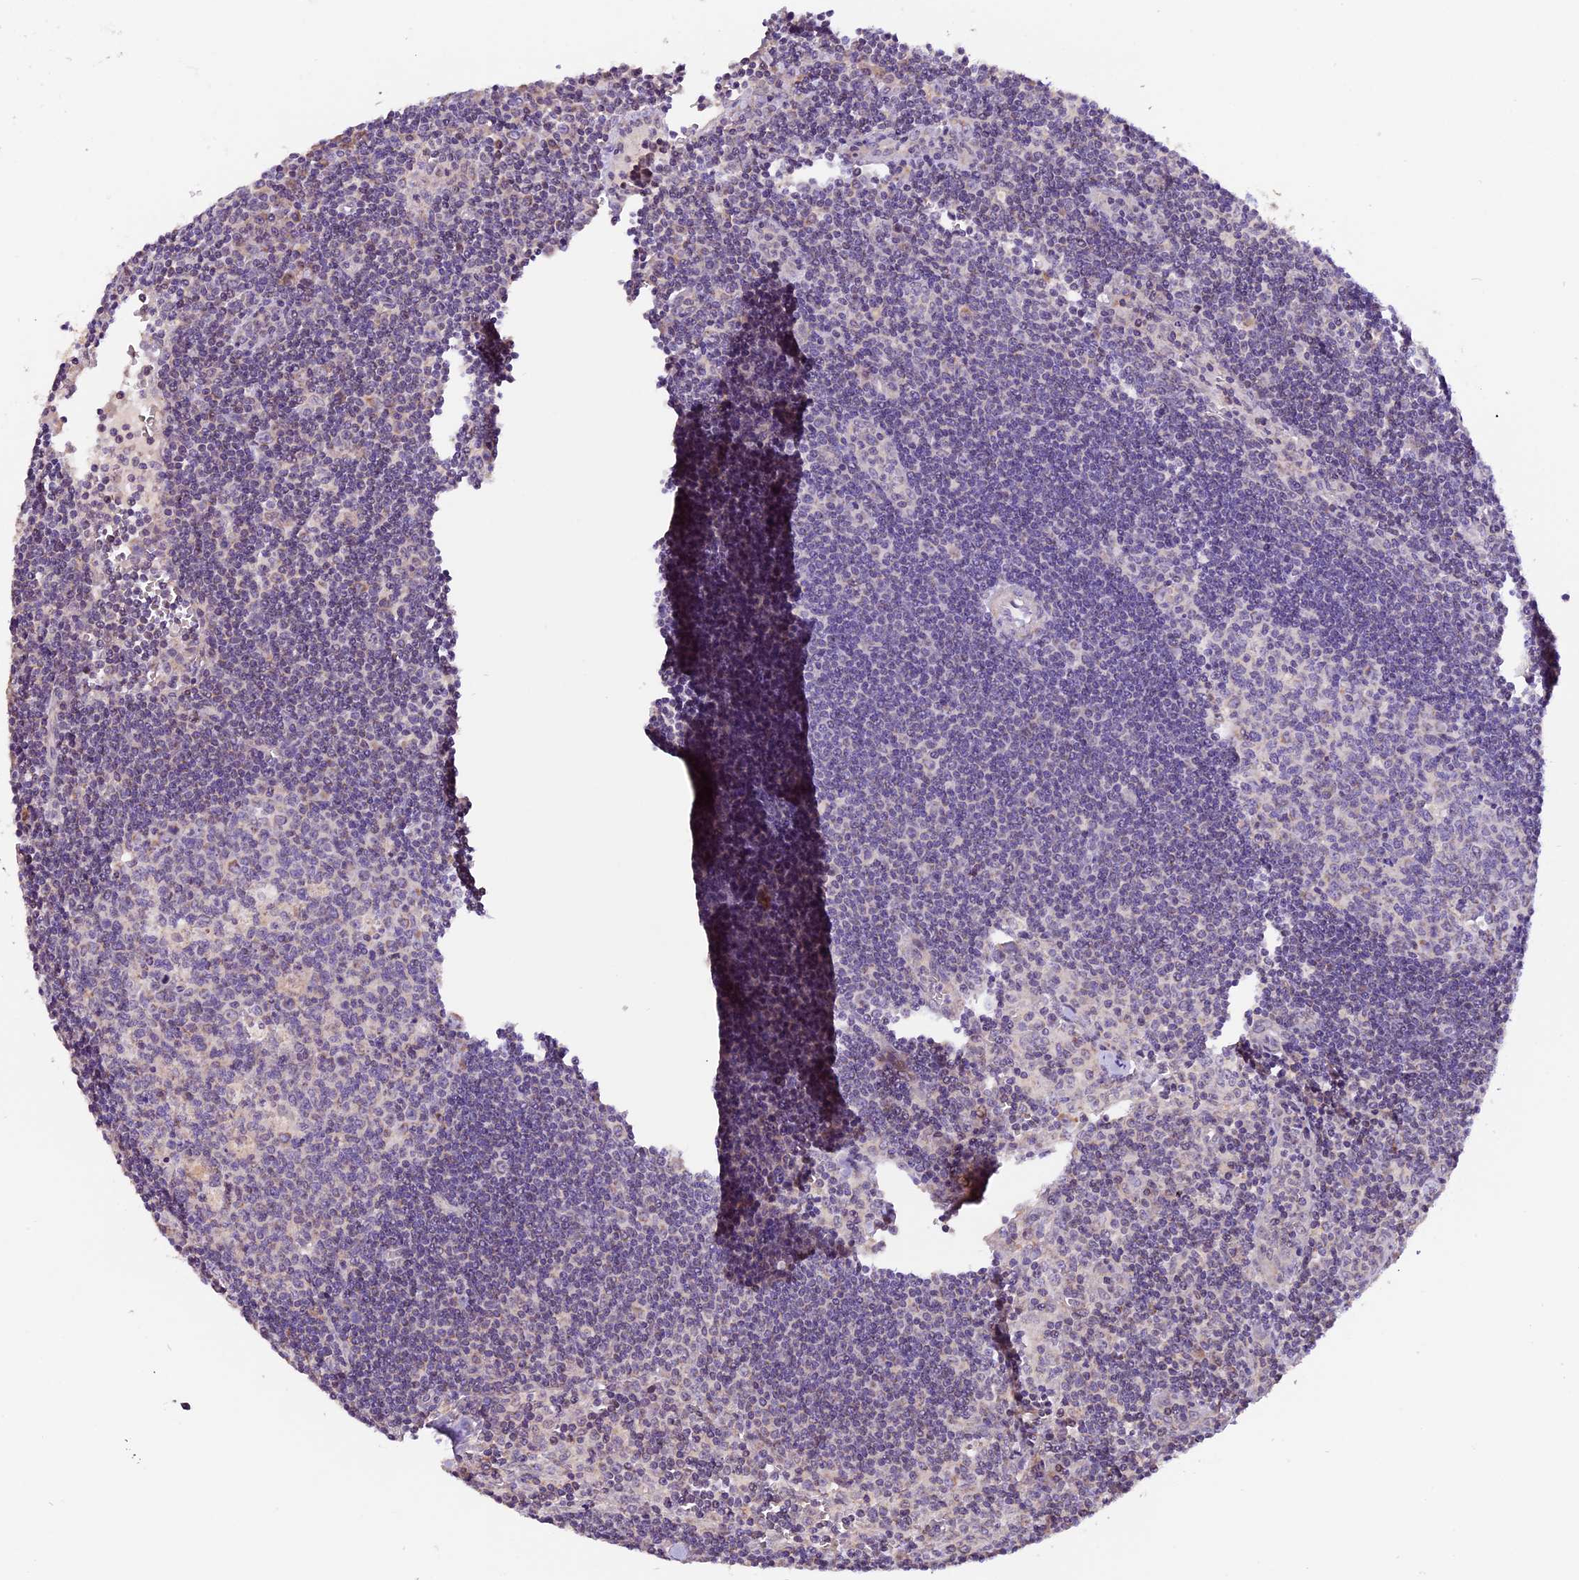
{"staining": {"intensity": "moderate", "quantity": "<25%", "location": "cytoplasmic/membranous,nuclear"}, "tissue": "lymph node", "cell_type": "Germinal center cells", "image_type": "normal", "snomed": [{"axis": "morphology", "description": "Normal tissue, NOS"}, {"axis": "topography", "description": "Lymph node"}], "caption": "The micrograph displays a brown stain indicating the presence of a protein in the cytoplasmic/membranous,nuclear of germinal center cells in lymph node. (brown staining indicates protein expression, while blue staining denotes nuclei).", "gene": "DDX28", "patient": {"sex": "female", "age": 32}}